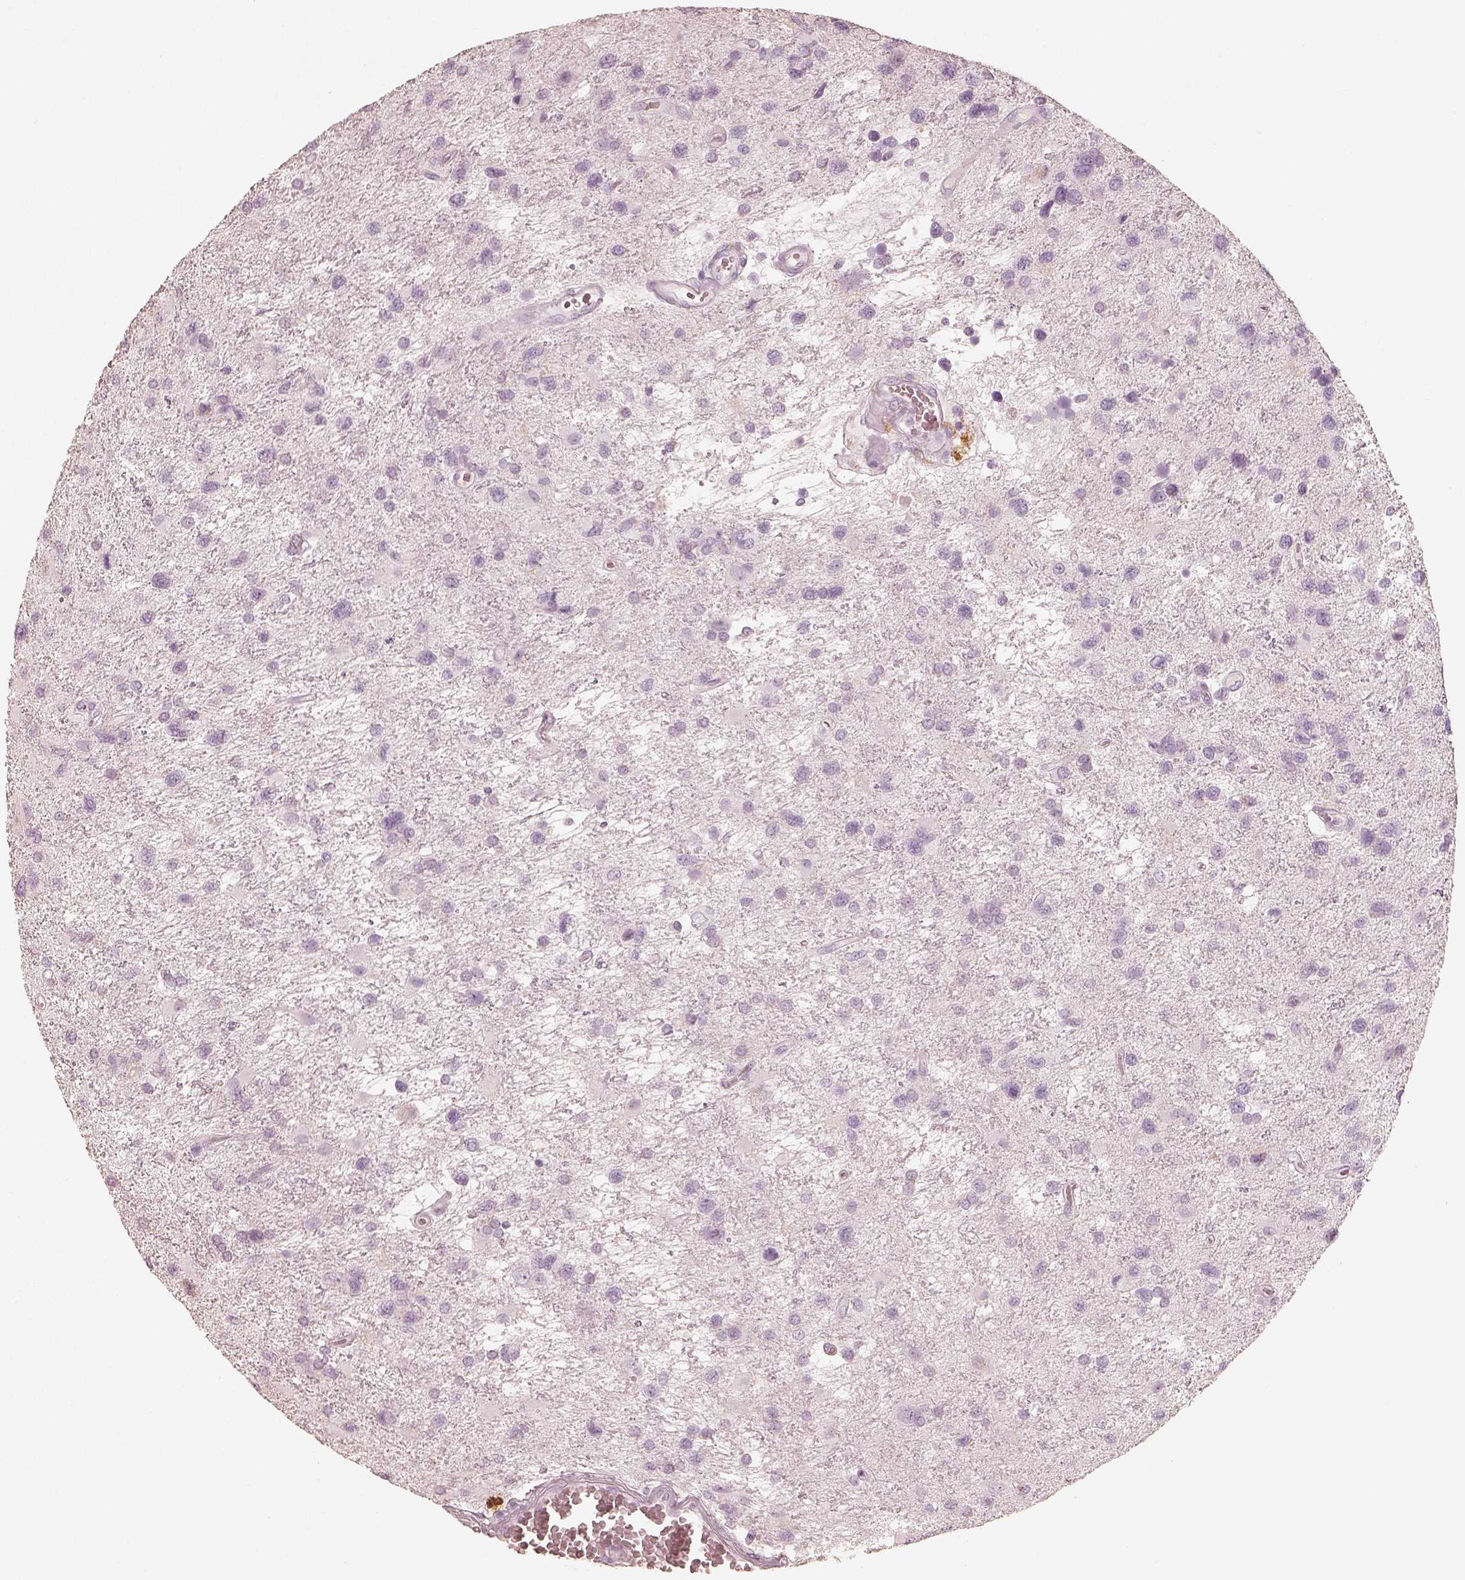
{"staining": {"intensity": "negative", "quantity": "none", "location": "none"}, "tissue": "glioma", "cell_type": "Tumor cells", "image_type": "cancer", "snomed": [{"axis": "morphology", "description": "Glioma, malignant, NOS"}, {"axis": "morphology", "description": "Glioma, malignant, High grade"}, {"axis": "topography", "description": "Brain"}], "caption": "This image is of glioma stained with immunohistochemistry (IHC) to label a protein in brown with the nuclei are counter-stained blue. There is no expression in tumor cells.", "gene": "KRT82", "patient": {"sex": "female", "age": 71}}